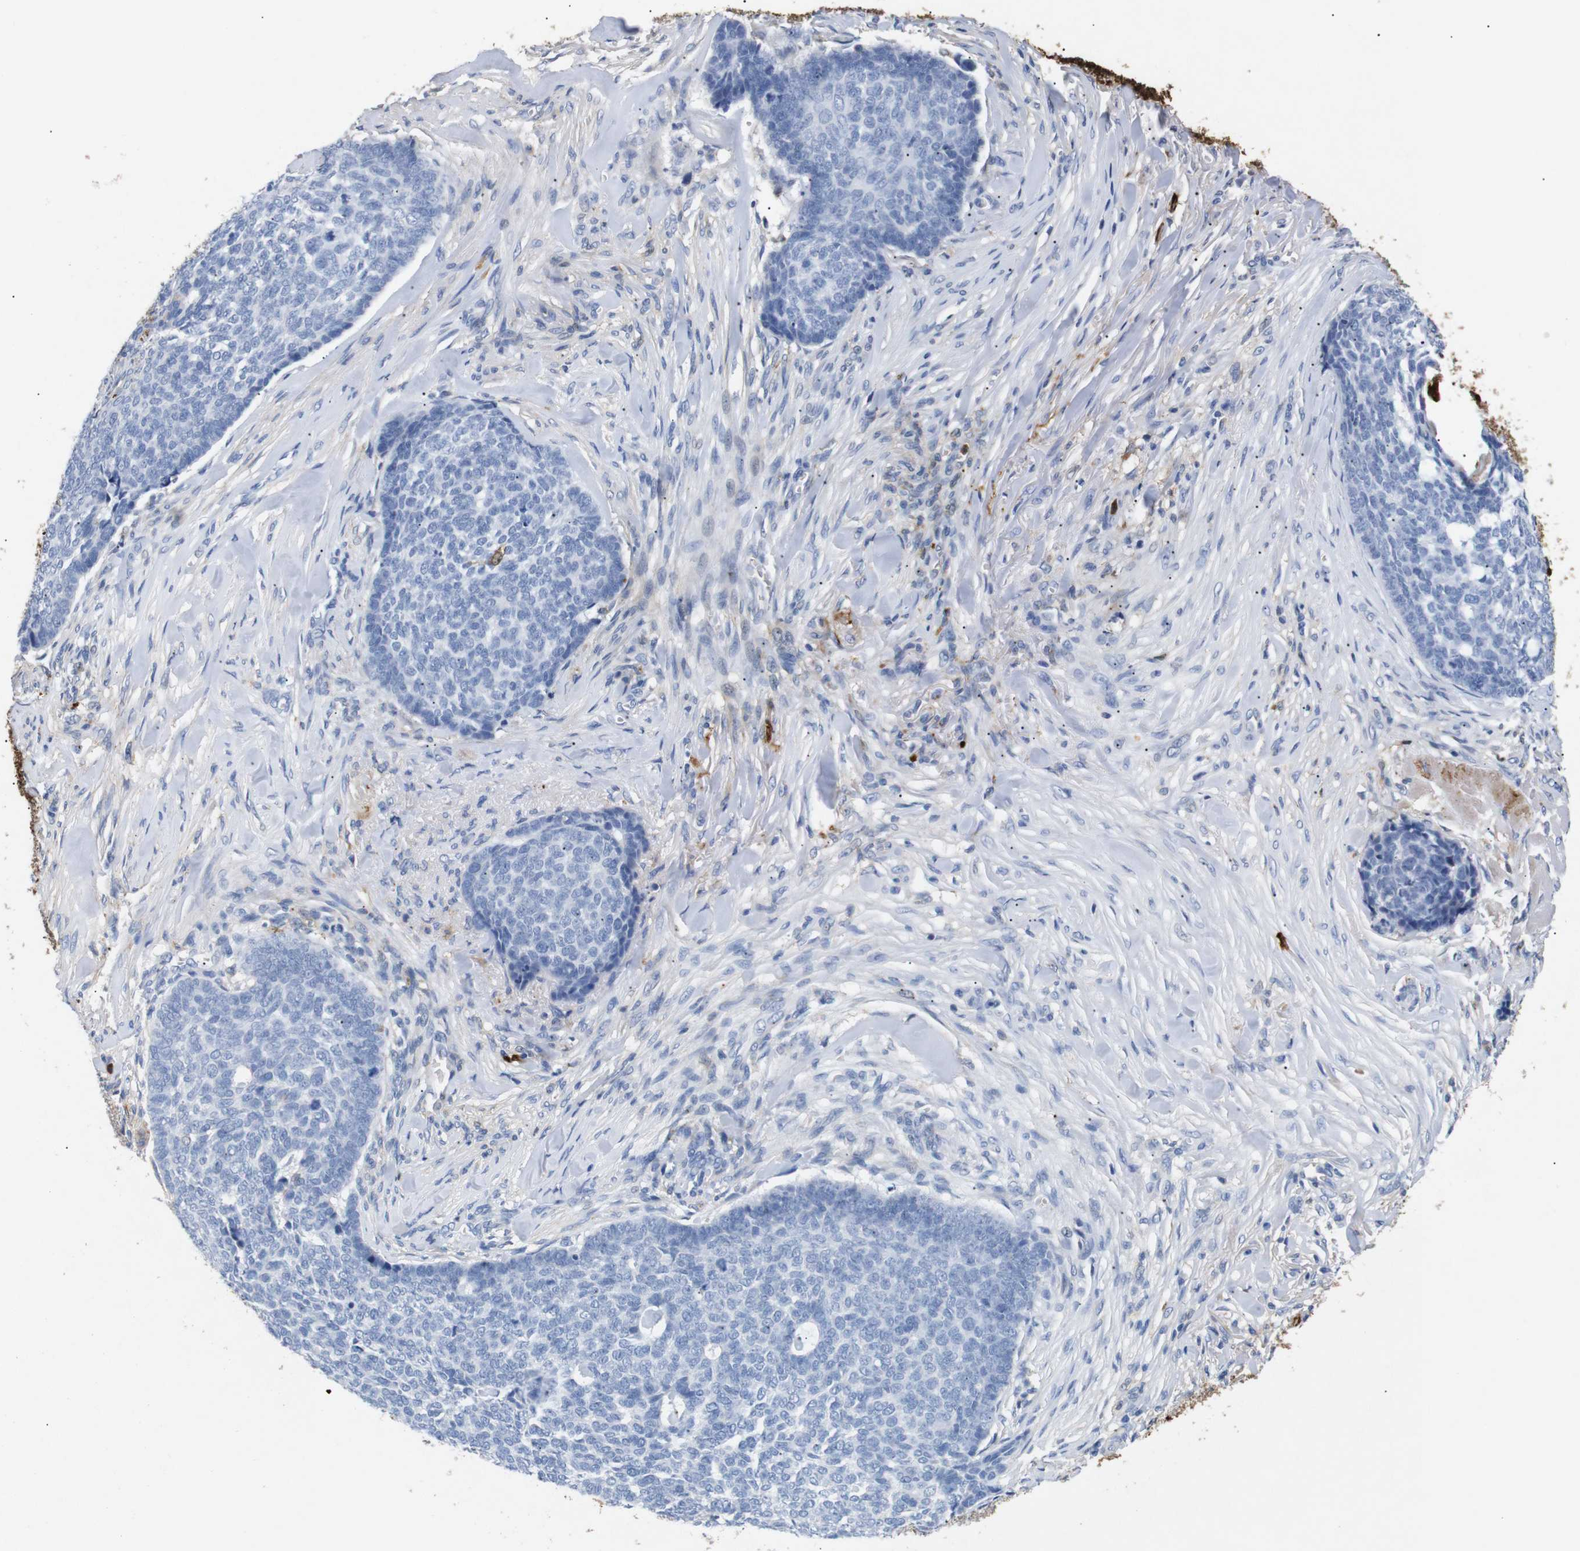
{"staining": {"intensity": "negative", "quantity": "none", "location": "none"}, "tissue": "skin cancer", "cell_type": "Tumor cells", "image_type": "cancer", "snomed": [{"axis": "morphology", "description": "Basal cell carcinoma"}, {"axis": "topography", "description": "Skin"}], "caption": "An immunohistochemistry (IHC) photomicrograph of basal cell carcinoma (skin) is shown. There is no staining in tumor cells of basal cell carcinoma (skin). Nuclei are stained in blue.", "gene": "SDCBP", "patient": {"sex": "male", "age": 84}}